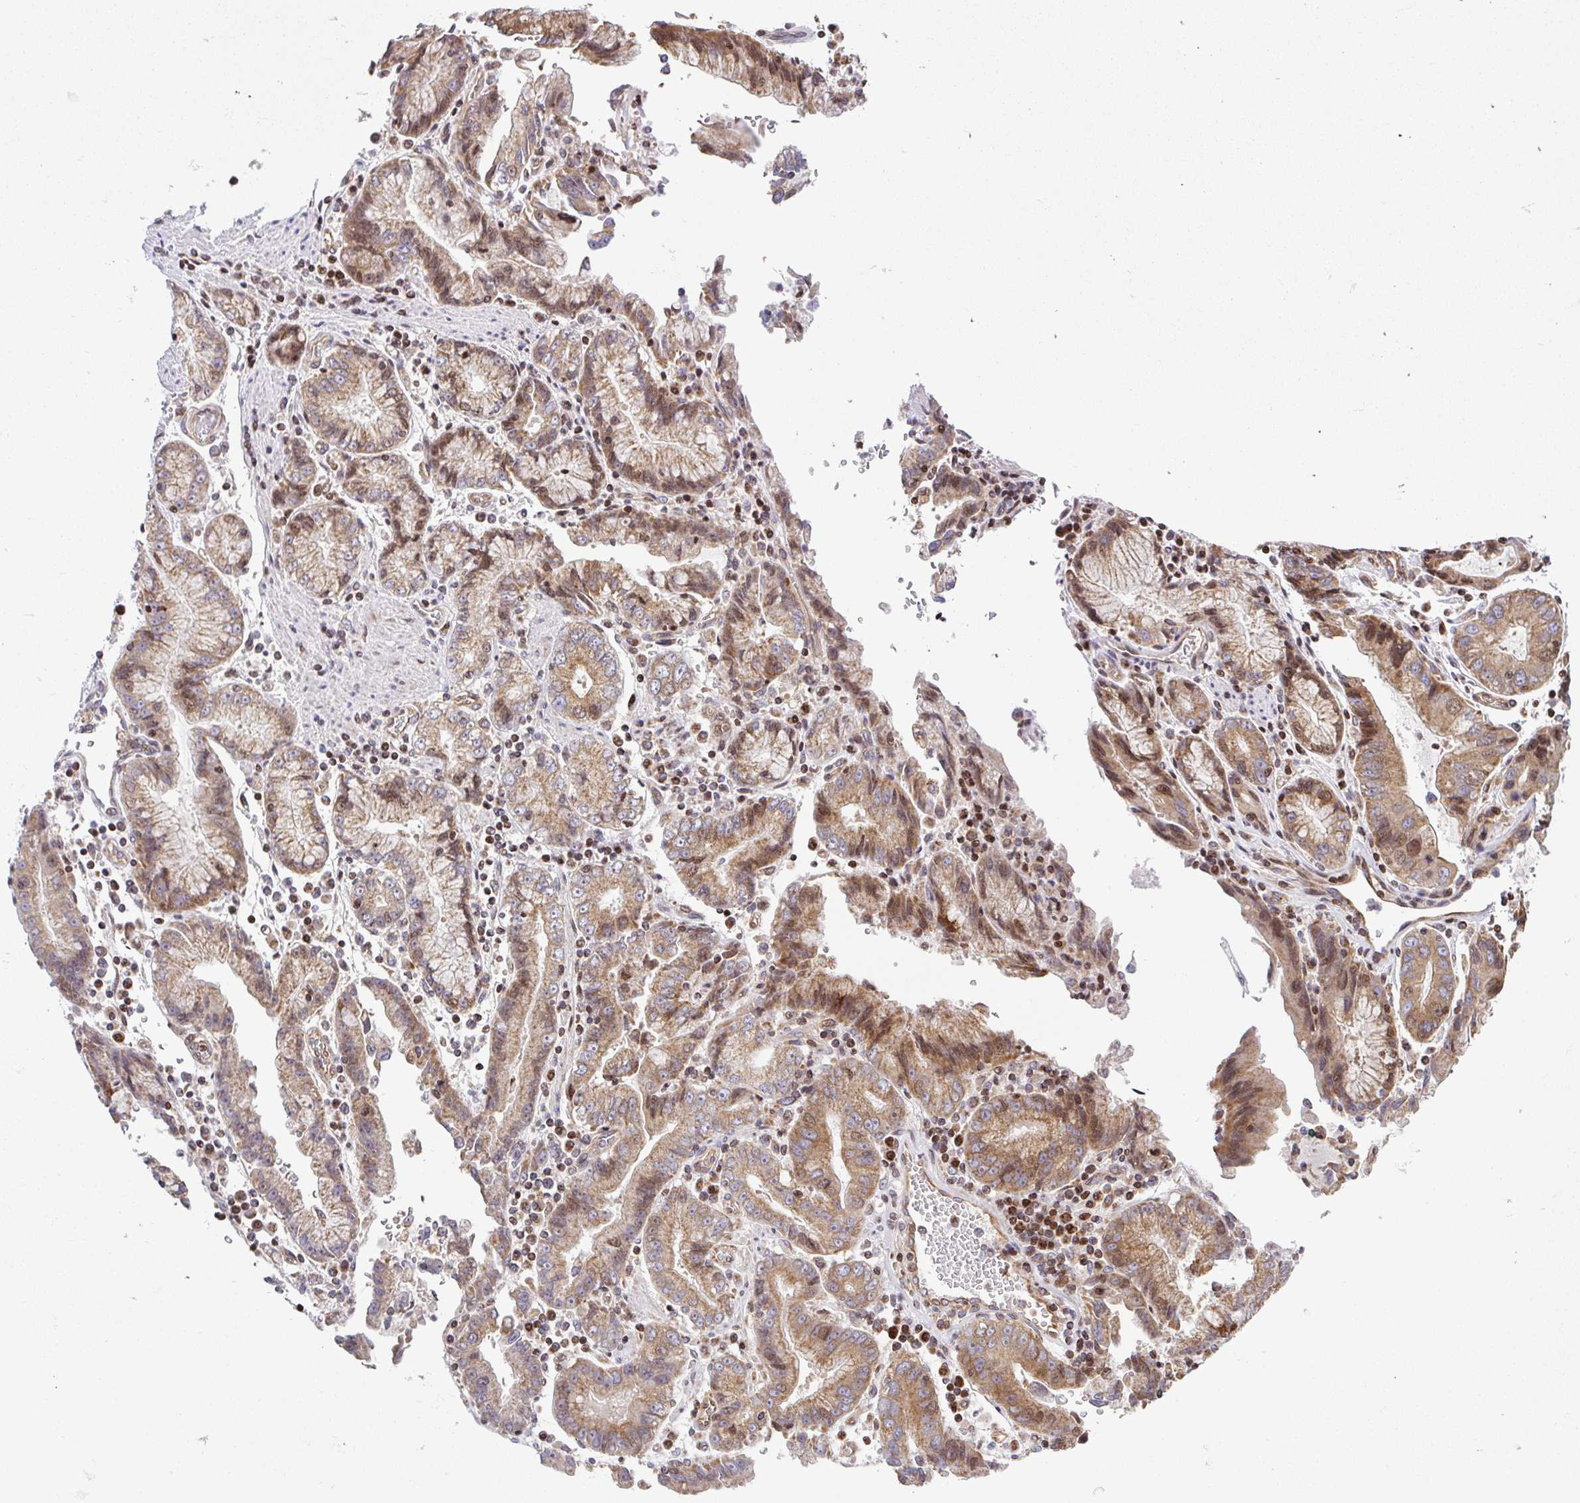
{"staining": {"intensity": "moderate", "quantity": "25%-75%", "location": "cytoplasmic/membranous"}, "tissue": "stomach cancer", "cell_type": "Tumor cells", "image_type": "cancer", "snomed": [{"axis": "morphology", "description": "Adenocarcinoma, NOS"}, {"axis": "topography", "description": "Stomach"}], "caption": "Human adenocarcinoma (stomach) stained with a protein marker shows moderate staining in tumor cells.", "gene": "FIGNL1", "patient": {"sex": "male", "age": 62}}